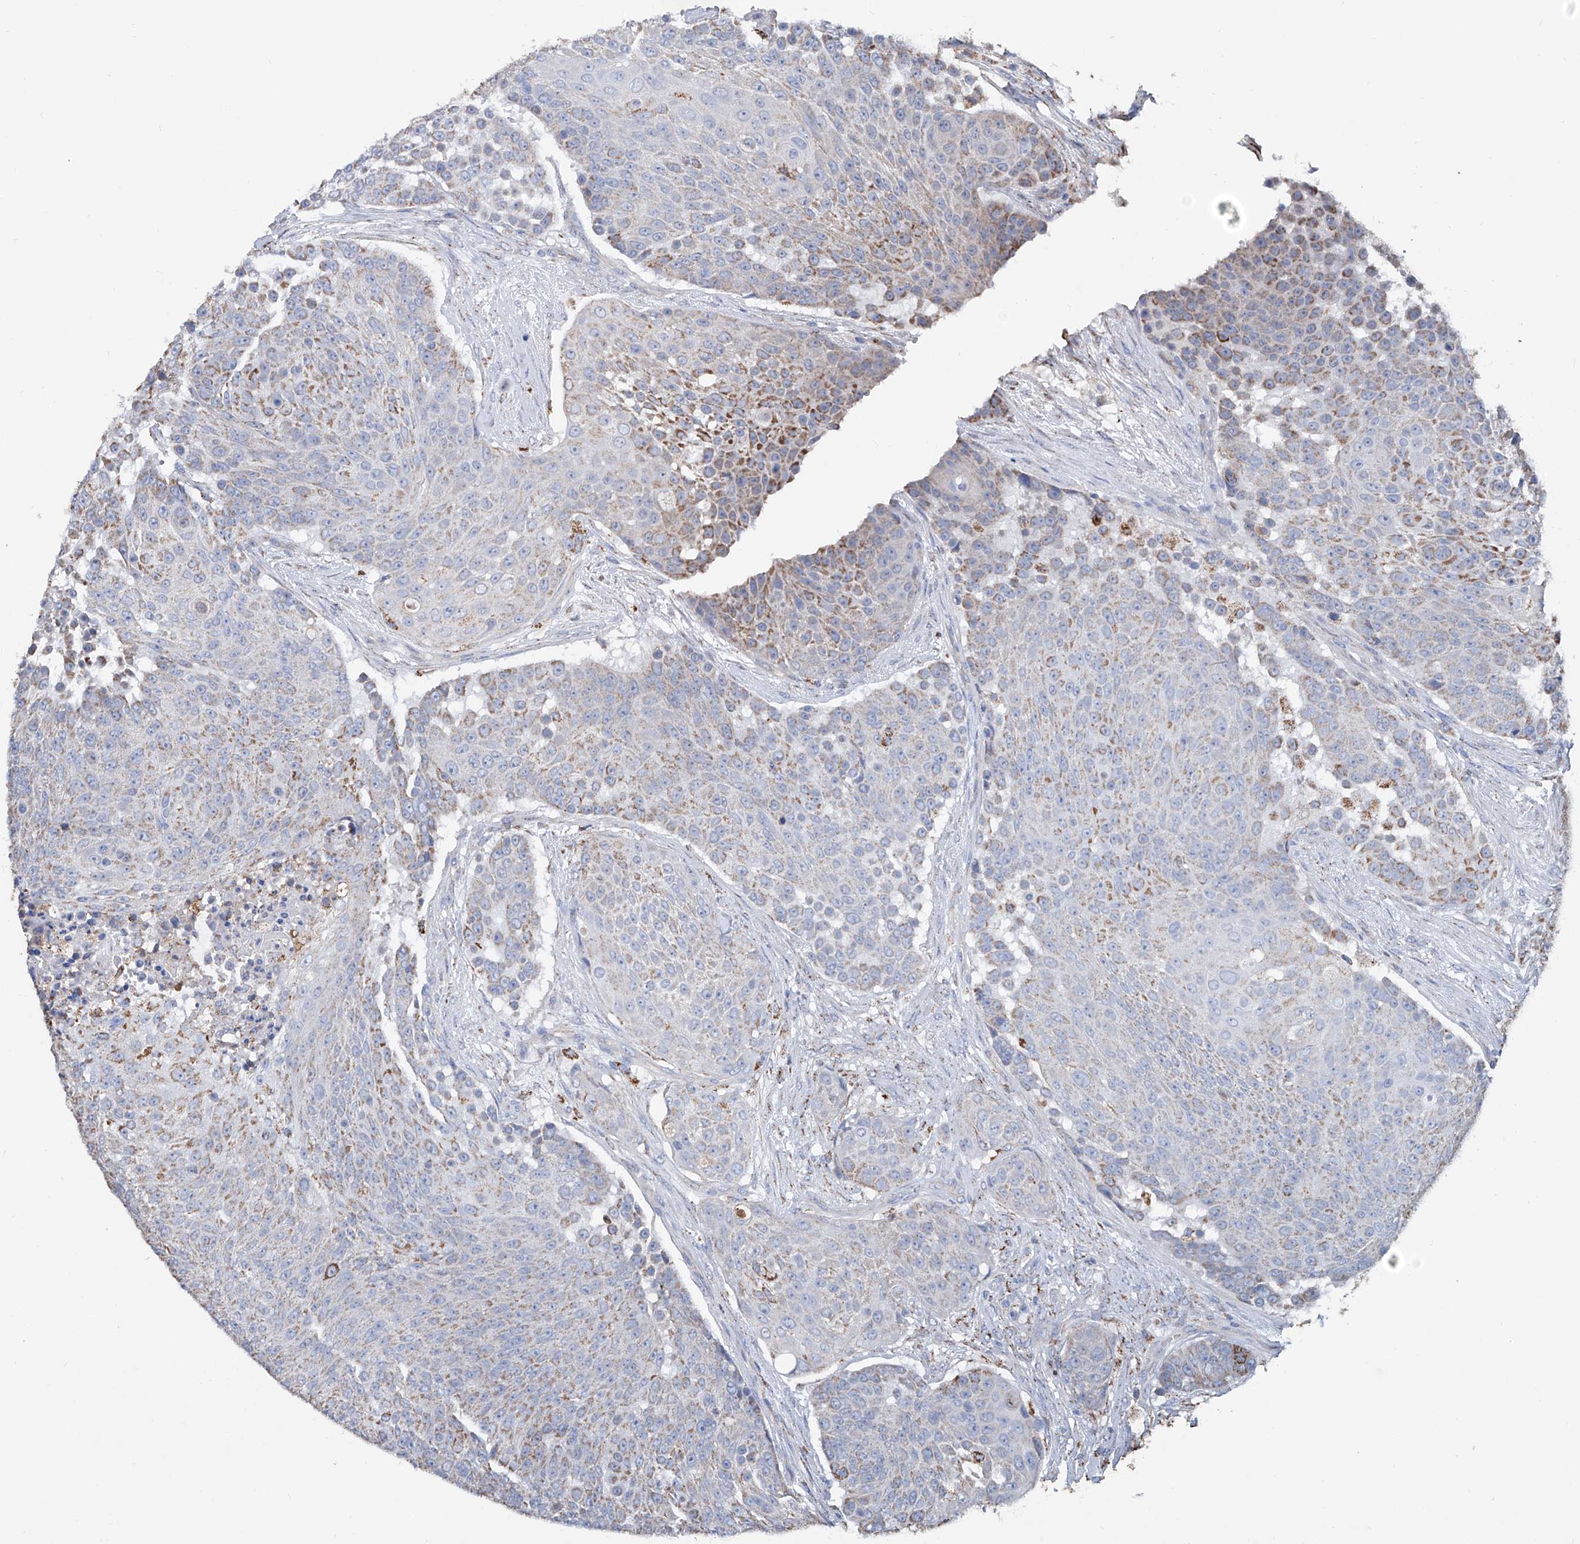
{"staining": {"intensity": "moderate", "quantity": "<25%", "location": "cytoplasmic/membranous"}, "tissue": "urothelial cancer", "cell_type": "Tumor cells", "image_type": "cancer", "snomed": [{"axis": "morphology", "description": "Urothelial carcinoma, High grade"}, {"axis": "topography", "description": "Urinary bladder"}], "caption": "The micrograph shows staining of urothelial cancer, revealing moderate cytoplasmic/membranous protein positivity (brown color) within tumor cells.", "gene": "NHS", "patient": {"sex": "female", "age": 63}}